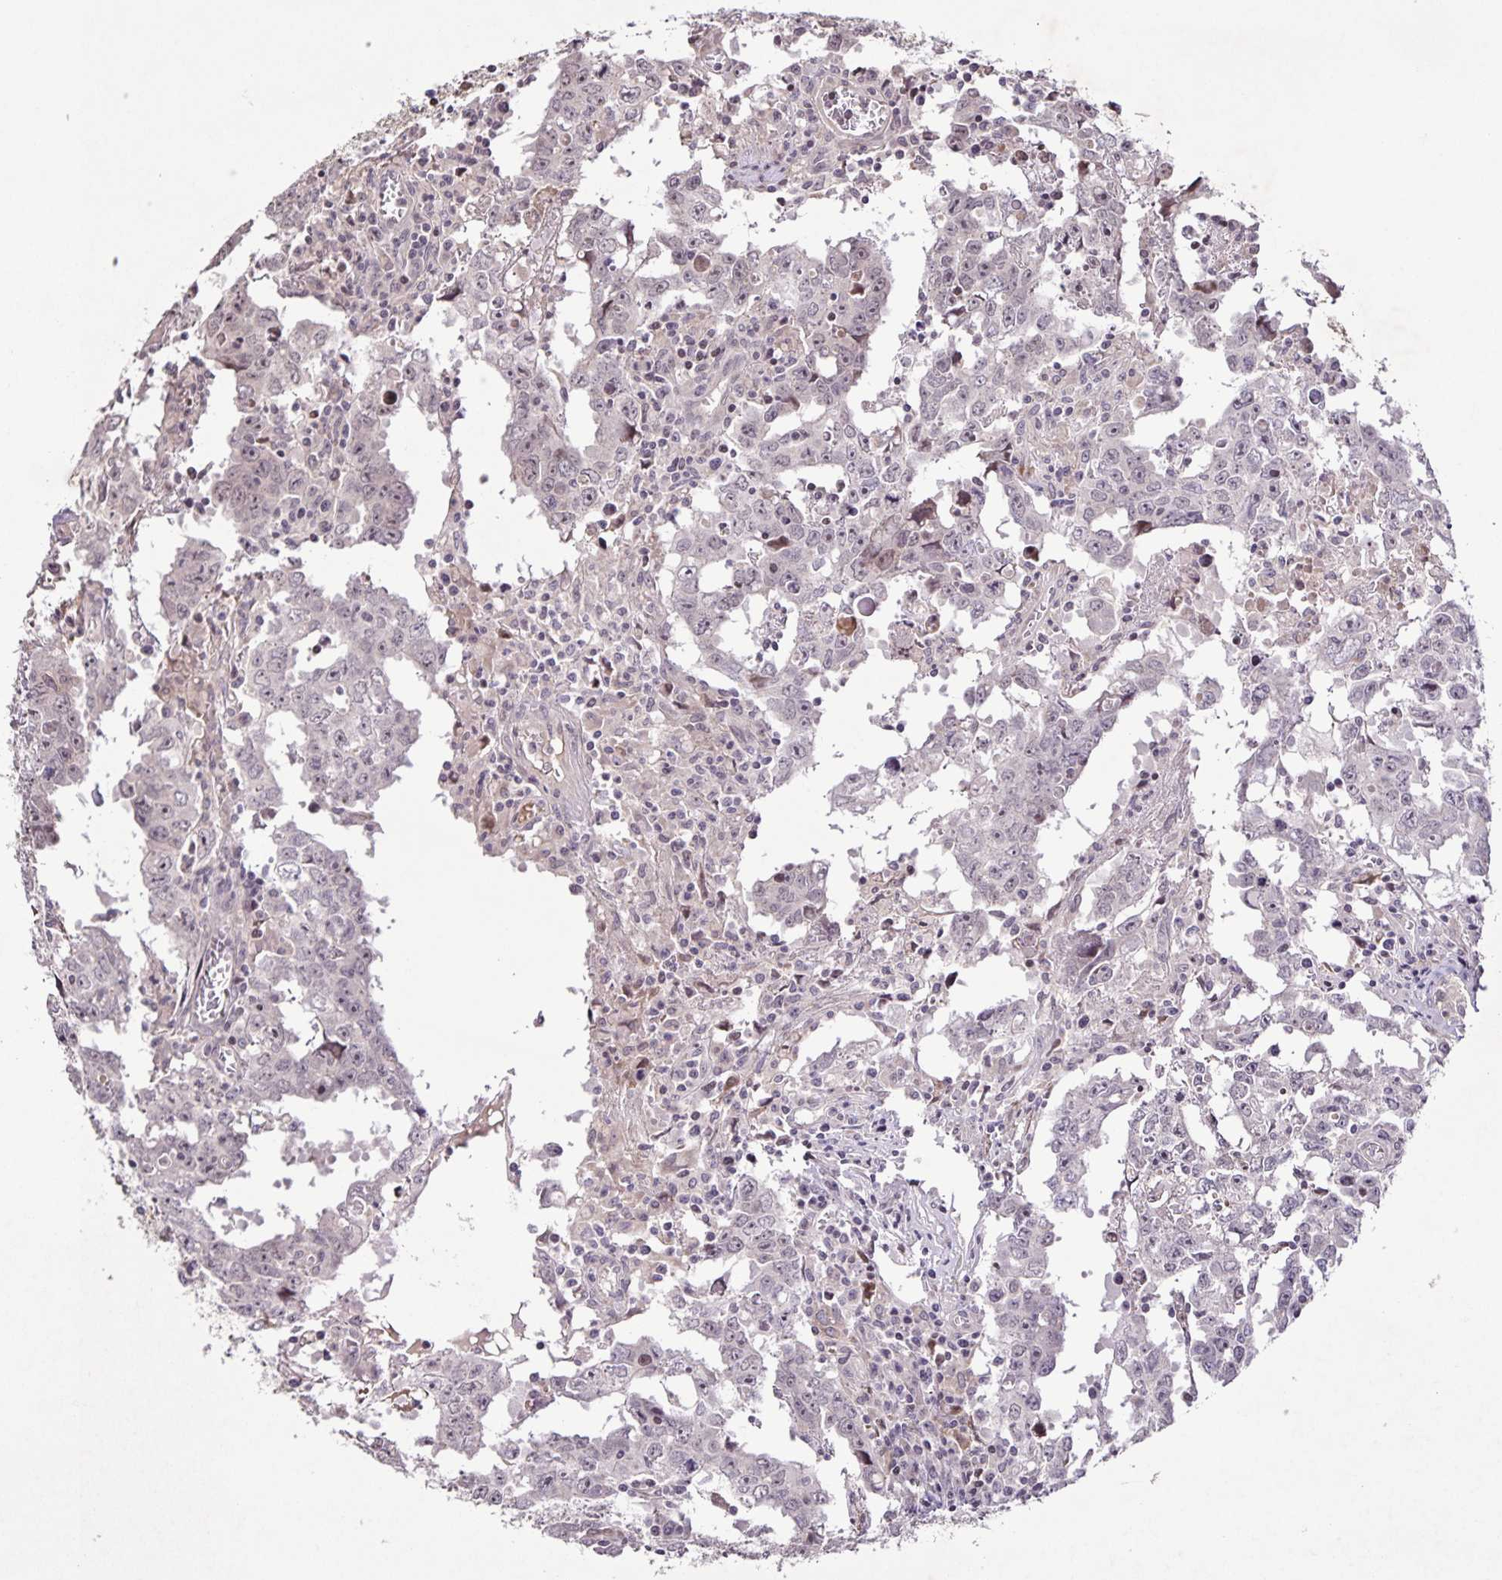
{"staining": {"intensity": "negative", "quantity": "none", "location": "none"}, "tissue": "testis cancer", "cell_type": "Tumor cells", "image_type": "cancer", "snomed": [{"axis": "morphology", "description": "Carcinoma, Embryonal, NOS"}, {"axis": "topography", "description": "Testis"}], "caption": "Tumor cells show no significant staining in testis embryonal carcinoma.", "gene": "GDF2", "patient": {"sex": "male", "age": 22}}